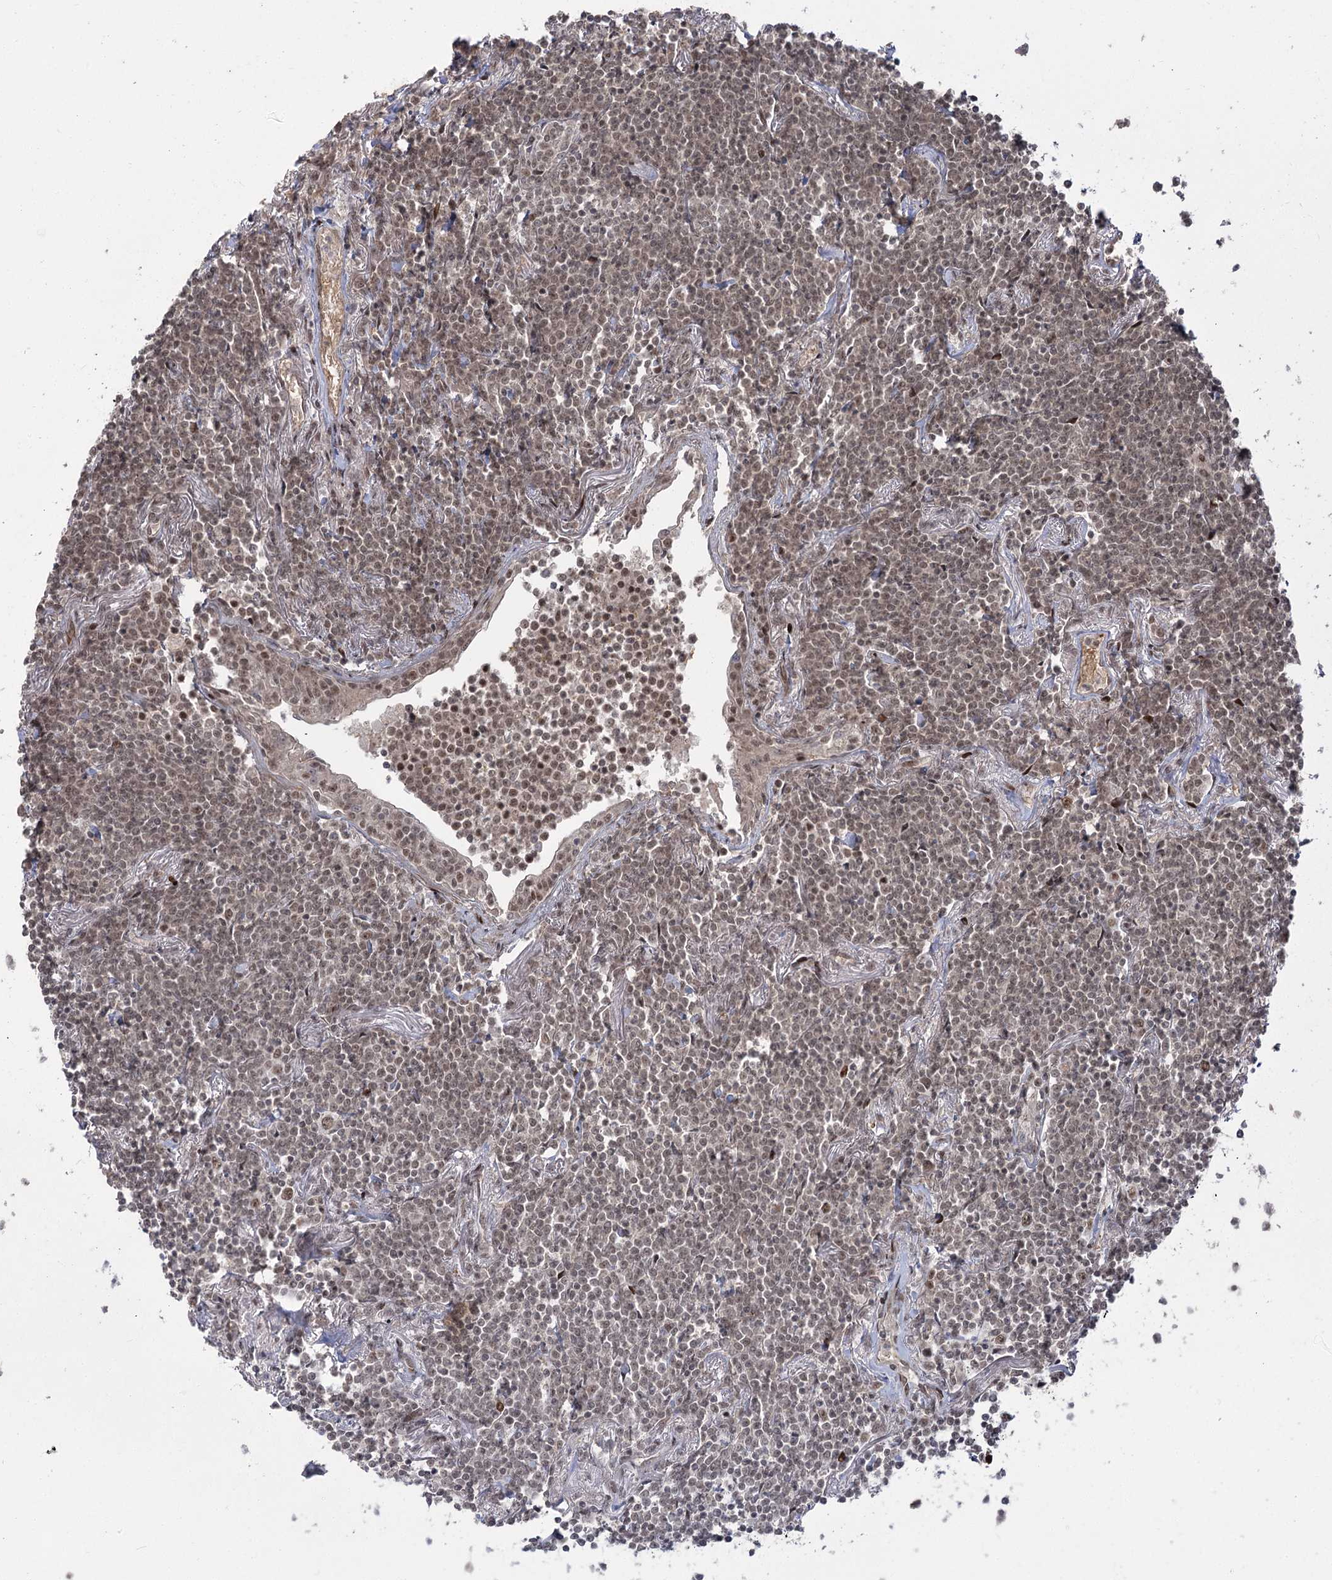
{"staining": {"intensity": "weak", "quantity": "<25%", "location": "nuclear"}, "tissue": "lymphoma", "cell_type": "Tumor cells", "image_type": "cancer", "snomed": [{"axis": "morphology", "description": "Malignant lymphoma, non-Hodgkin's type, Low grade"}, {"axis": "topography", "description": "Lung"}], "caption": "Immunohistochemistry (IHC) micrograph of neoplastic tissue: lymphoma stained with DAB reveals no significant protein positivity in tumor cells.", "gene": "HELQ", "patient": {"sex": "female", "age": 71}}